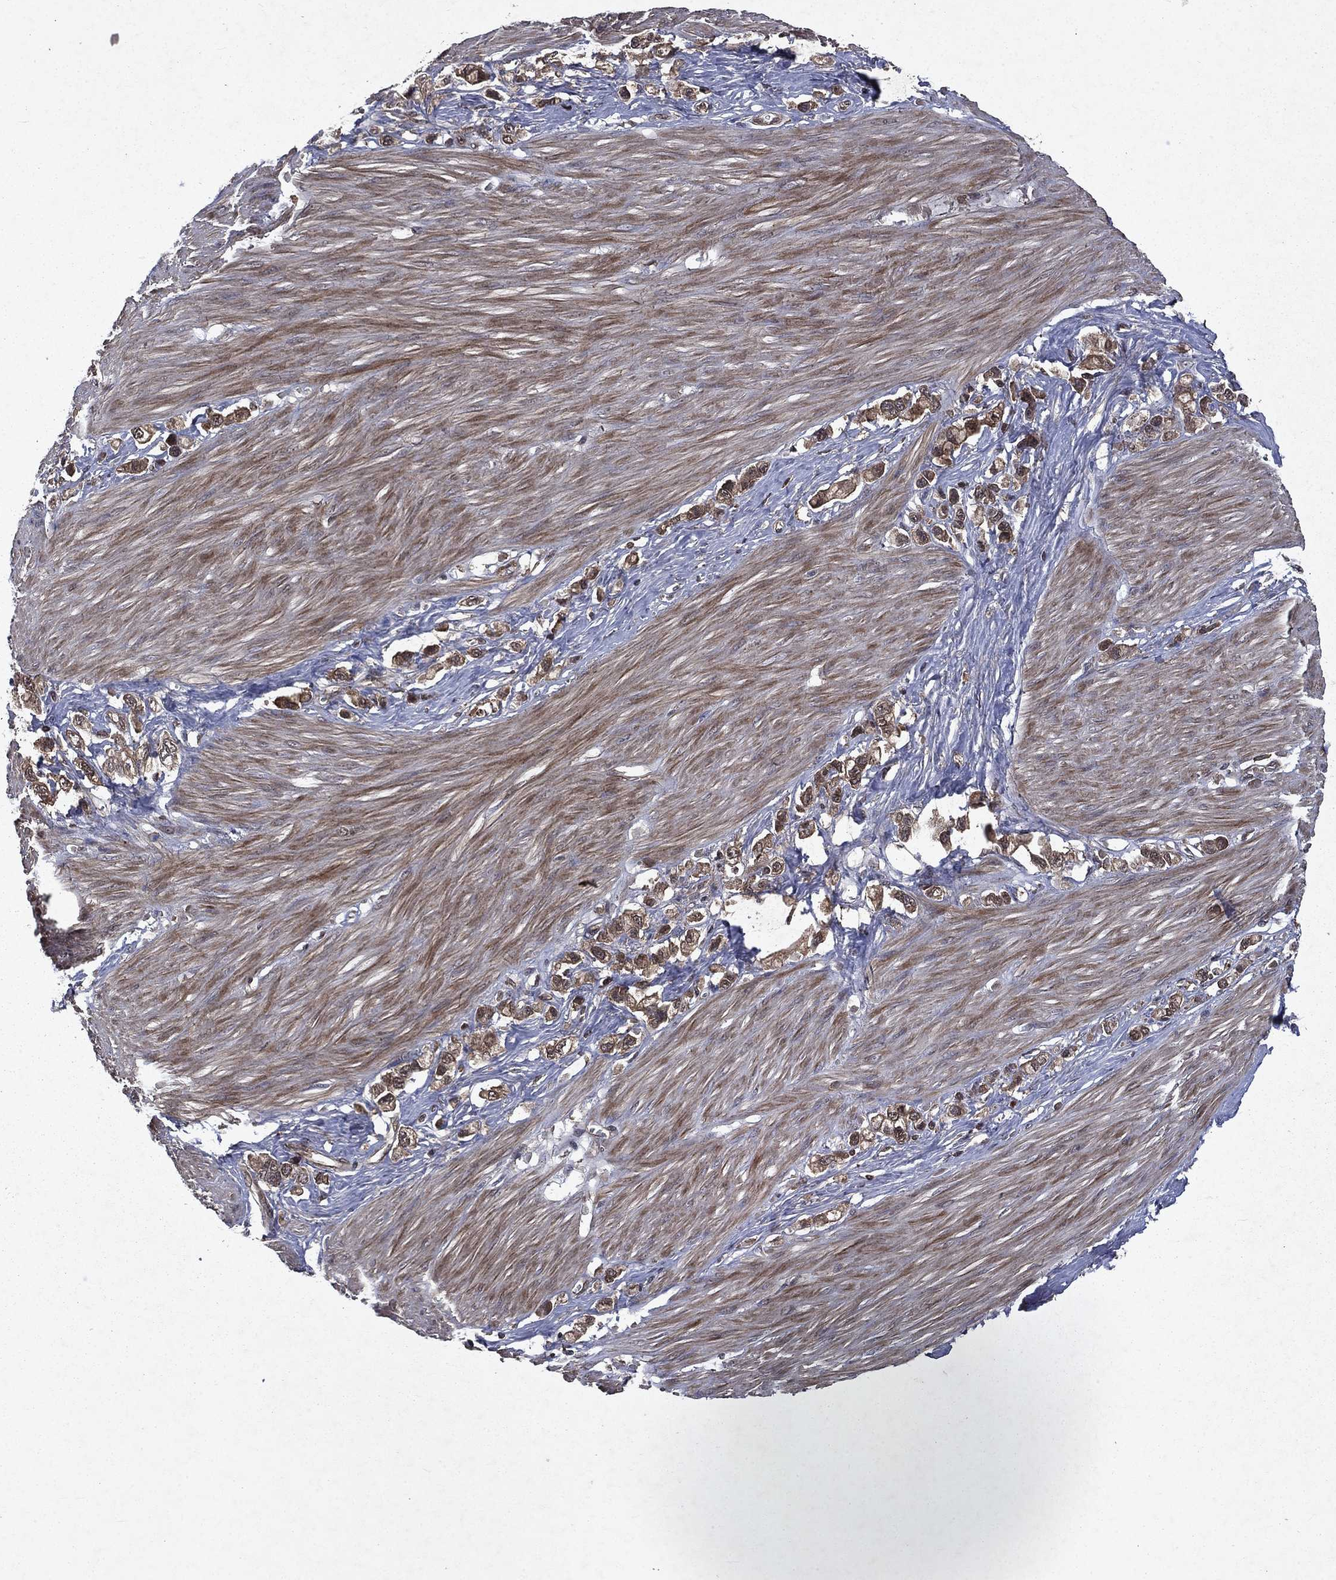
{"staining": {"intensity": "moderate", "quantity": ">75%", "location": "cytoplasmic/membranous"}, "tissue": "stomach cancer", "cell_type": "Tumor cells", "image_type": "cancer", "snomed": [{"axis": "morphology", "description": "Normal tissue, NOS"}, {"axis": "morphology", "description": "Adenocarcinoma, NOS"}, {"axis": "morphology", "description": "Adenocarcinoma, High grade"}, {"axis": "topography", "description": "Stomach, upper"}, {"axis": "topography", "description": "Stomach"}], "caption": "Immunohistochemical staining of adenocarcinoma (high-grade) (stomach) exhibits medium levels of moderate cytoplasmic/membranous positivity in about >75% of tumor cells.", "gene": "FGD1", "patient": {"sex": "female", "age": 65}}